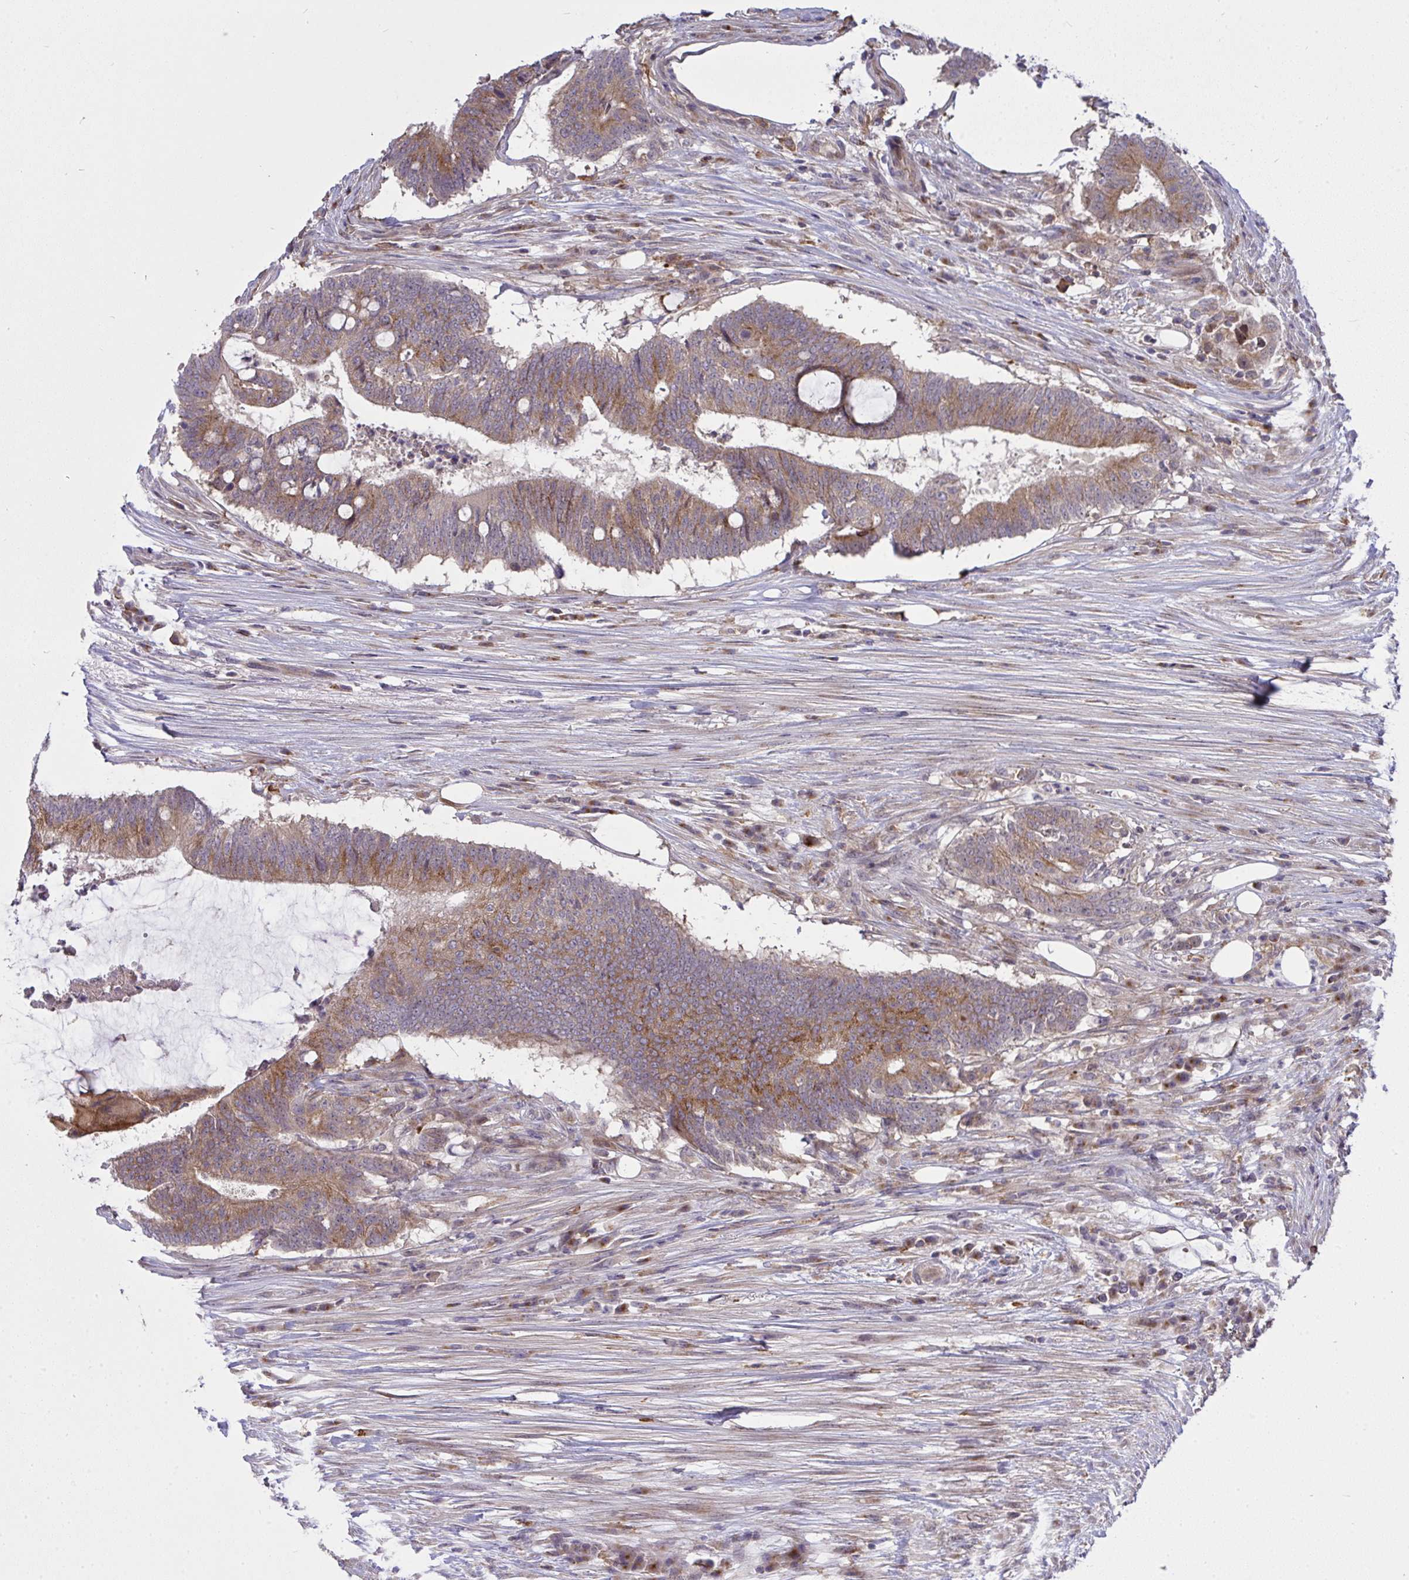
{"staining": {"intensity": "moderate", "quantity": ">75%", "location": "cytoplasmic/membranous"}, "tissue": "colorectal cancer", "cell_type": "Tumor cells", "image_type": "cancer", "snomed": [{"axis": "morphology", "description": "Adenocarcinoma, NOS"}, {"axis": "topography", "description": "Colon"}], "caption": "A micrograph showing moderate cytoplasmic/membranous staining in about >75% of tumor cells in colorectal cancer (adenocarcinoma), as visualized by brown immunohistochemical staining.", "gene": "SLC9A6", "patient": {"sex": "female", "age": 43}}